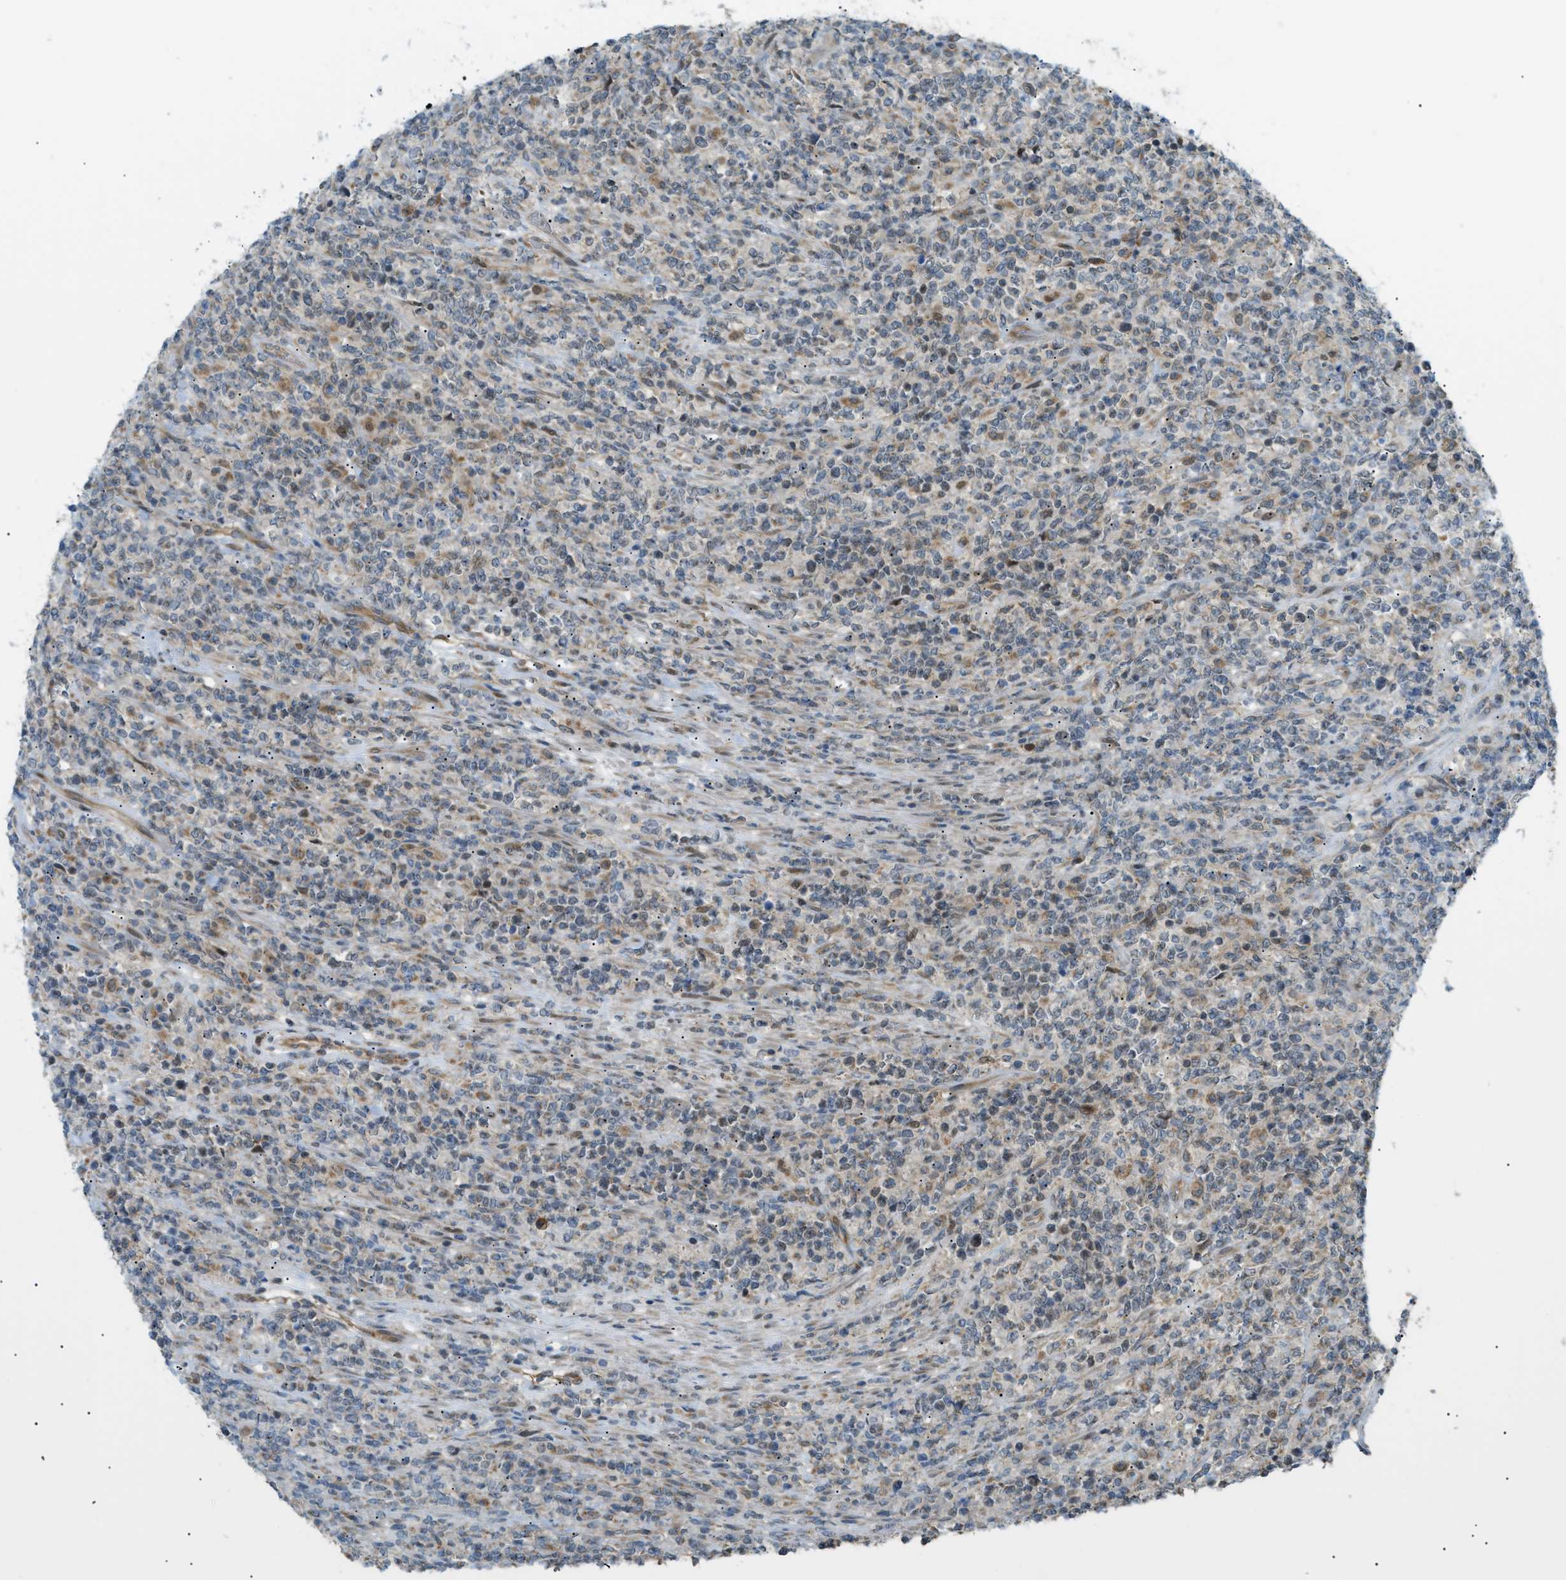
{"staining": {"intensity": "negative", "quantity": "none", "location": "none"}, "tissue": "lymphoma", "cell_type": "Tumor cells", "image_type": "cancer", "snomed": [{"axis": "morphology", "description": "Malignant lymphoma, non-Hodgkin's type, High grade"}, {"axis": "topography", "description": "Soft tissue"}], "caption": "A micrograph of high-grade malignant lymphoma, non-Hodgkin's type stained for a protein displays no brown staining in tumor cells. (Stains: DAB (3,3'-diaminobenzidine) immunohistochemistry with hematoxylin counter stain, Microscopy: brightfield microscopy at high magnification).", "gene": "CCDC186", "patient": {"sex": "male", "age": 18}}